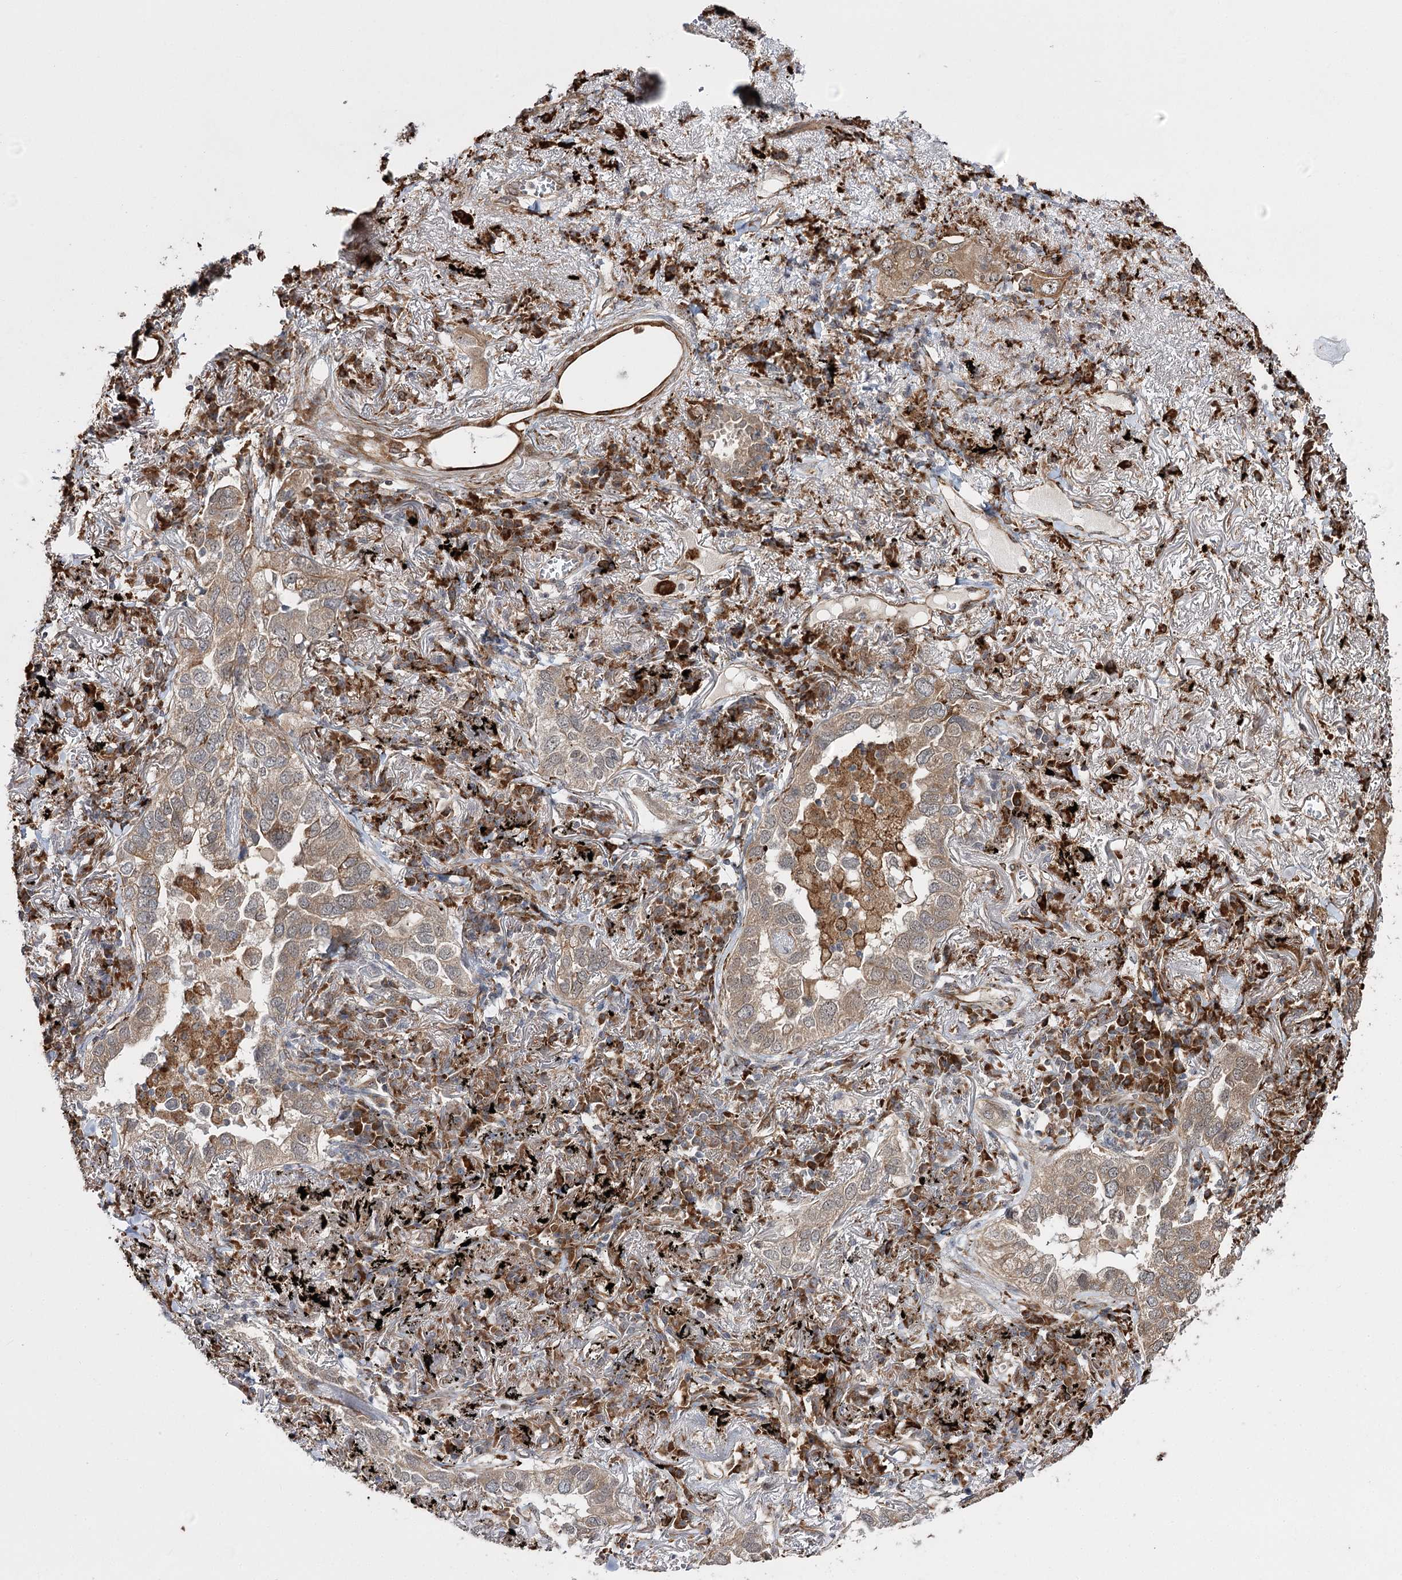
{"staining": {"intensity": "weak", "quantity": ">75%", "location": "cytoplasmic/membranous"}, "tissue": "lung cancer", "cell_type": "Tumor cells", "image_type": "cancer", "snomed": [{"axis": "morphology", "description": "Adenocarcinoma, NOS"}, {"axis": "topography", "description": "Lung"}], "caption": "There is low levels of weak cytoplasmic/membranous expression in tumor cells of lung cancer, as demonstrated by immunohistochemical staining (brown color).", "gene": "FANCL", "patient": {"sex": "male", "age": 65}}